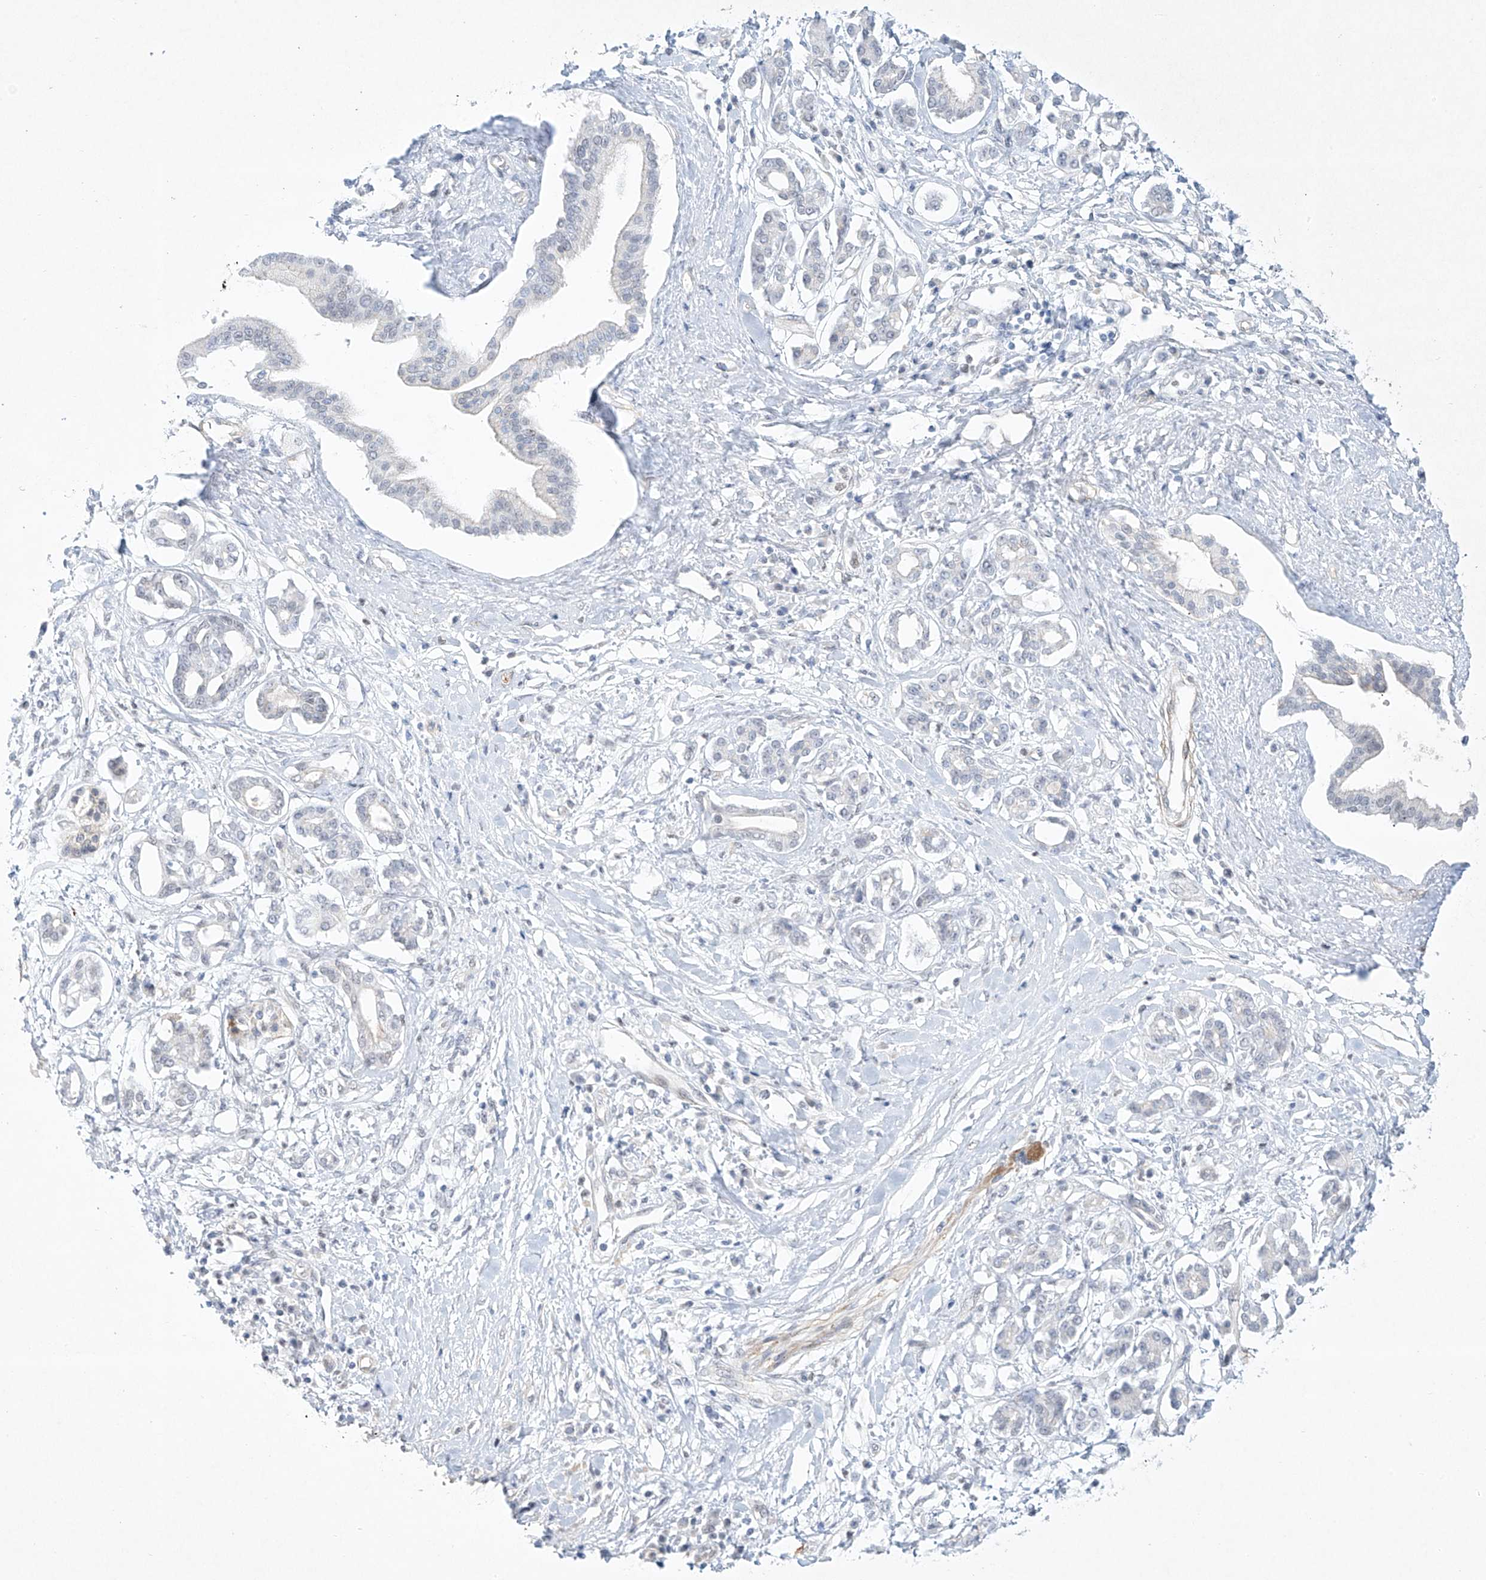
{"staining": {"intensity": "negative", "quantity": "none", "location": "none"}, "tissue": "pancreatic cancer", "cell_type": "Tumor cells", "image_type": "cancer", "snomed": [{"axis": "morphology", "description": "Inflammation, NOS"}, {"axis": "morphology", "description": "Adenocarcinoma, NOS"}, {"axis": "topography", "description": "Pancreas"}], "caption": "DAB (3,3'-diaminobenzidine) immunohistochemical staining of pancreatic cancer reveals no significant expression in tumor cells. (DAB immunohistochemistry (IHC), high magnification).", "gene": "REEP2", "patient": {"sex": "female", "age": 56}}